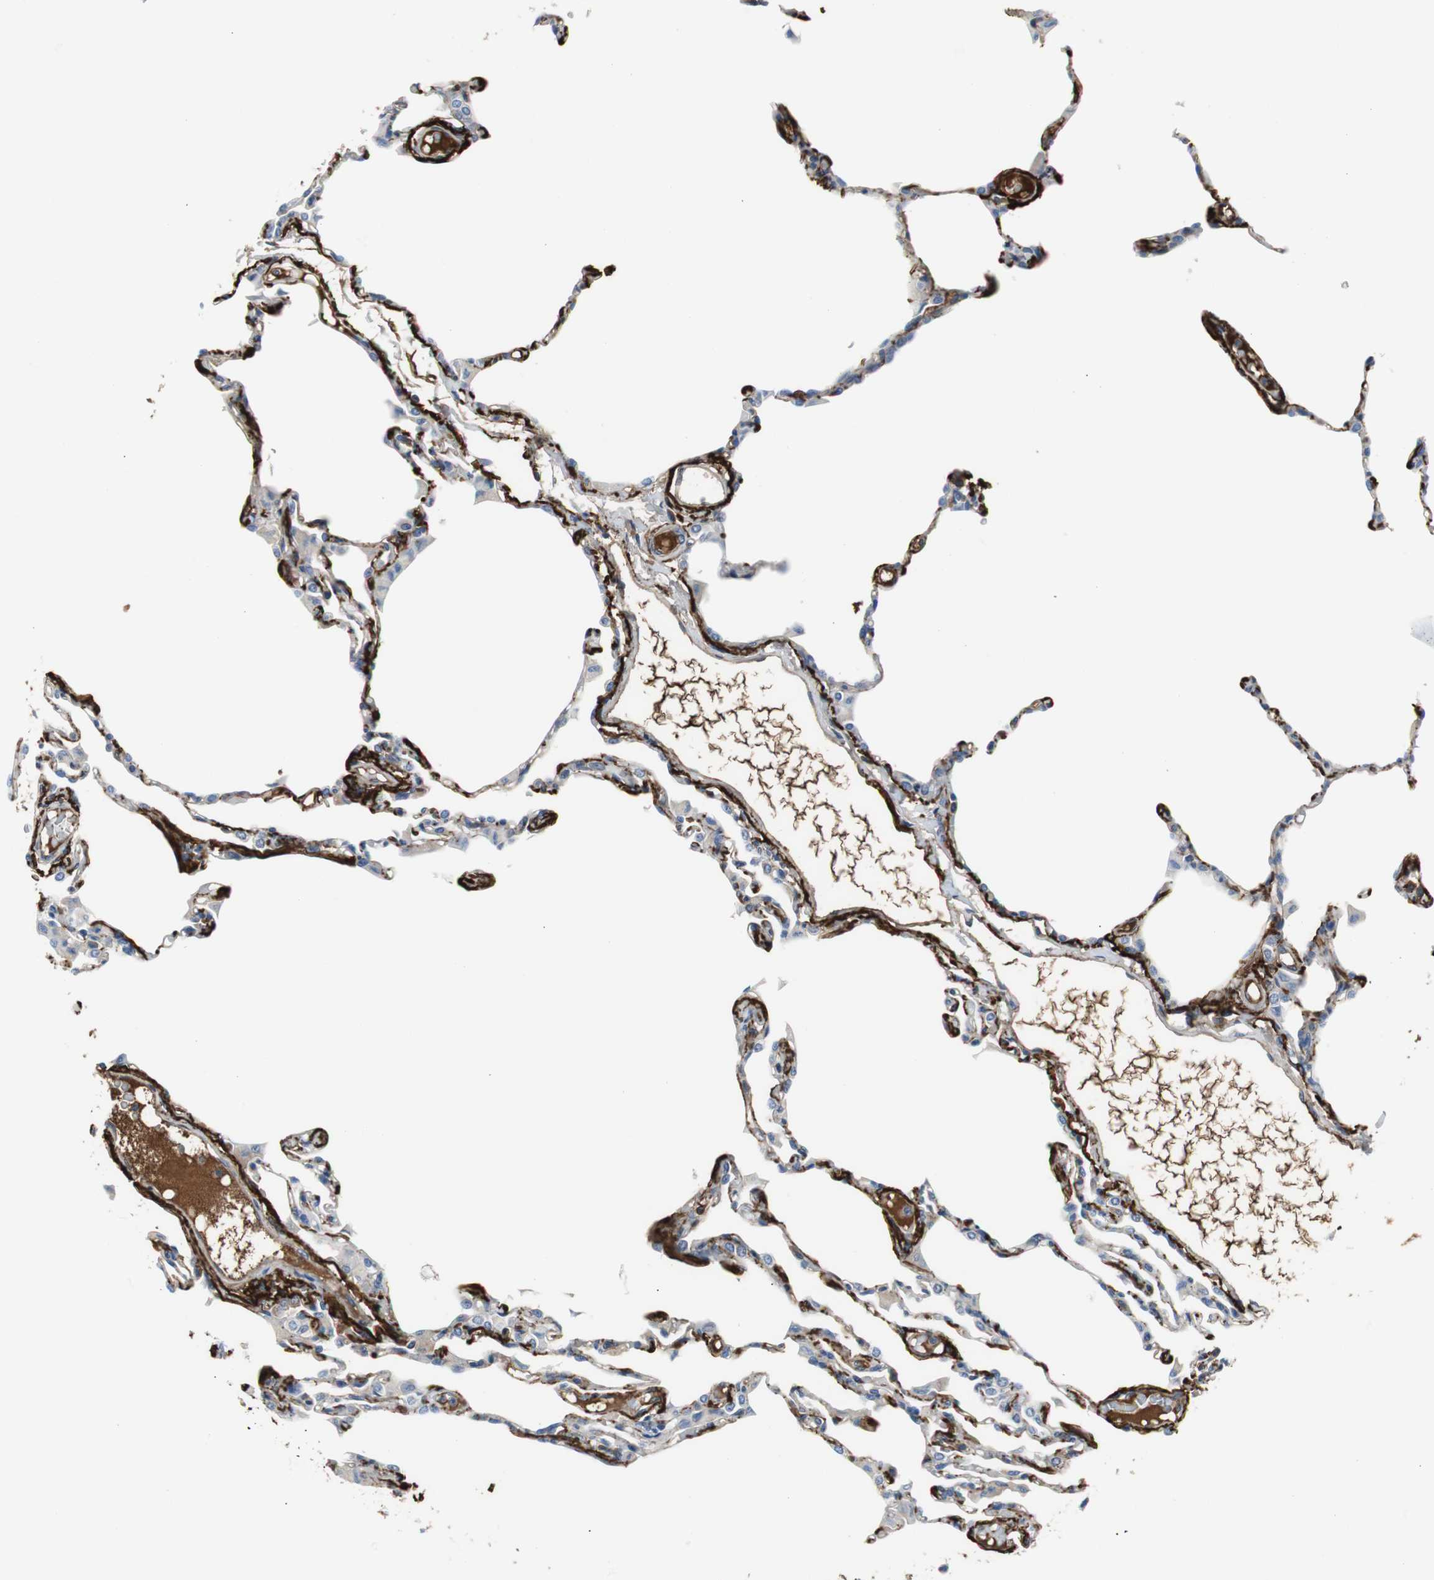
{"staining": {"intensity": "weak", "quantity": "25%-75%", "location": "cytoplasmic/membranous"}, "tissue": "lung", "cell_type": "Alveolar cells", "image_type": "normal", "snomed": [{"axis": "morphology", "description": "Normal tissue, NOS"}, {"axis": "topography", "description": "Lung"}], "caption": "Weak cytoplasmic/membranous protein expression is seen in approximately 25%-75% of alveolar cells in lung.", "gene": "APCS", "patient": {"sex": "female", "age": 49}}